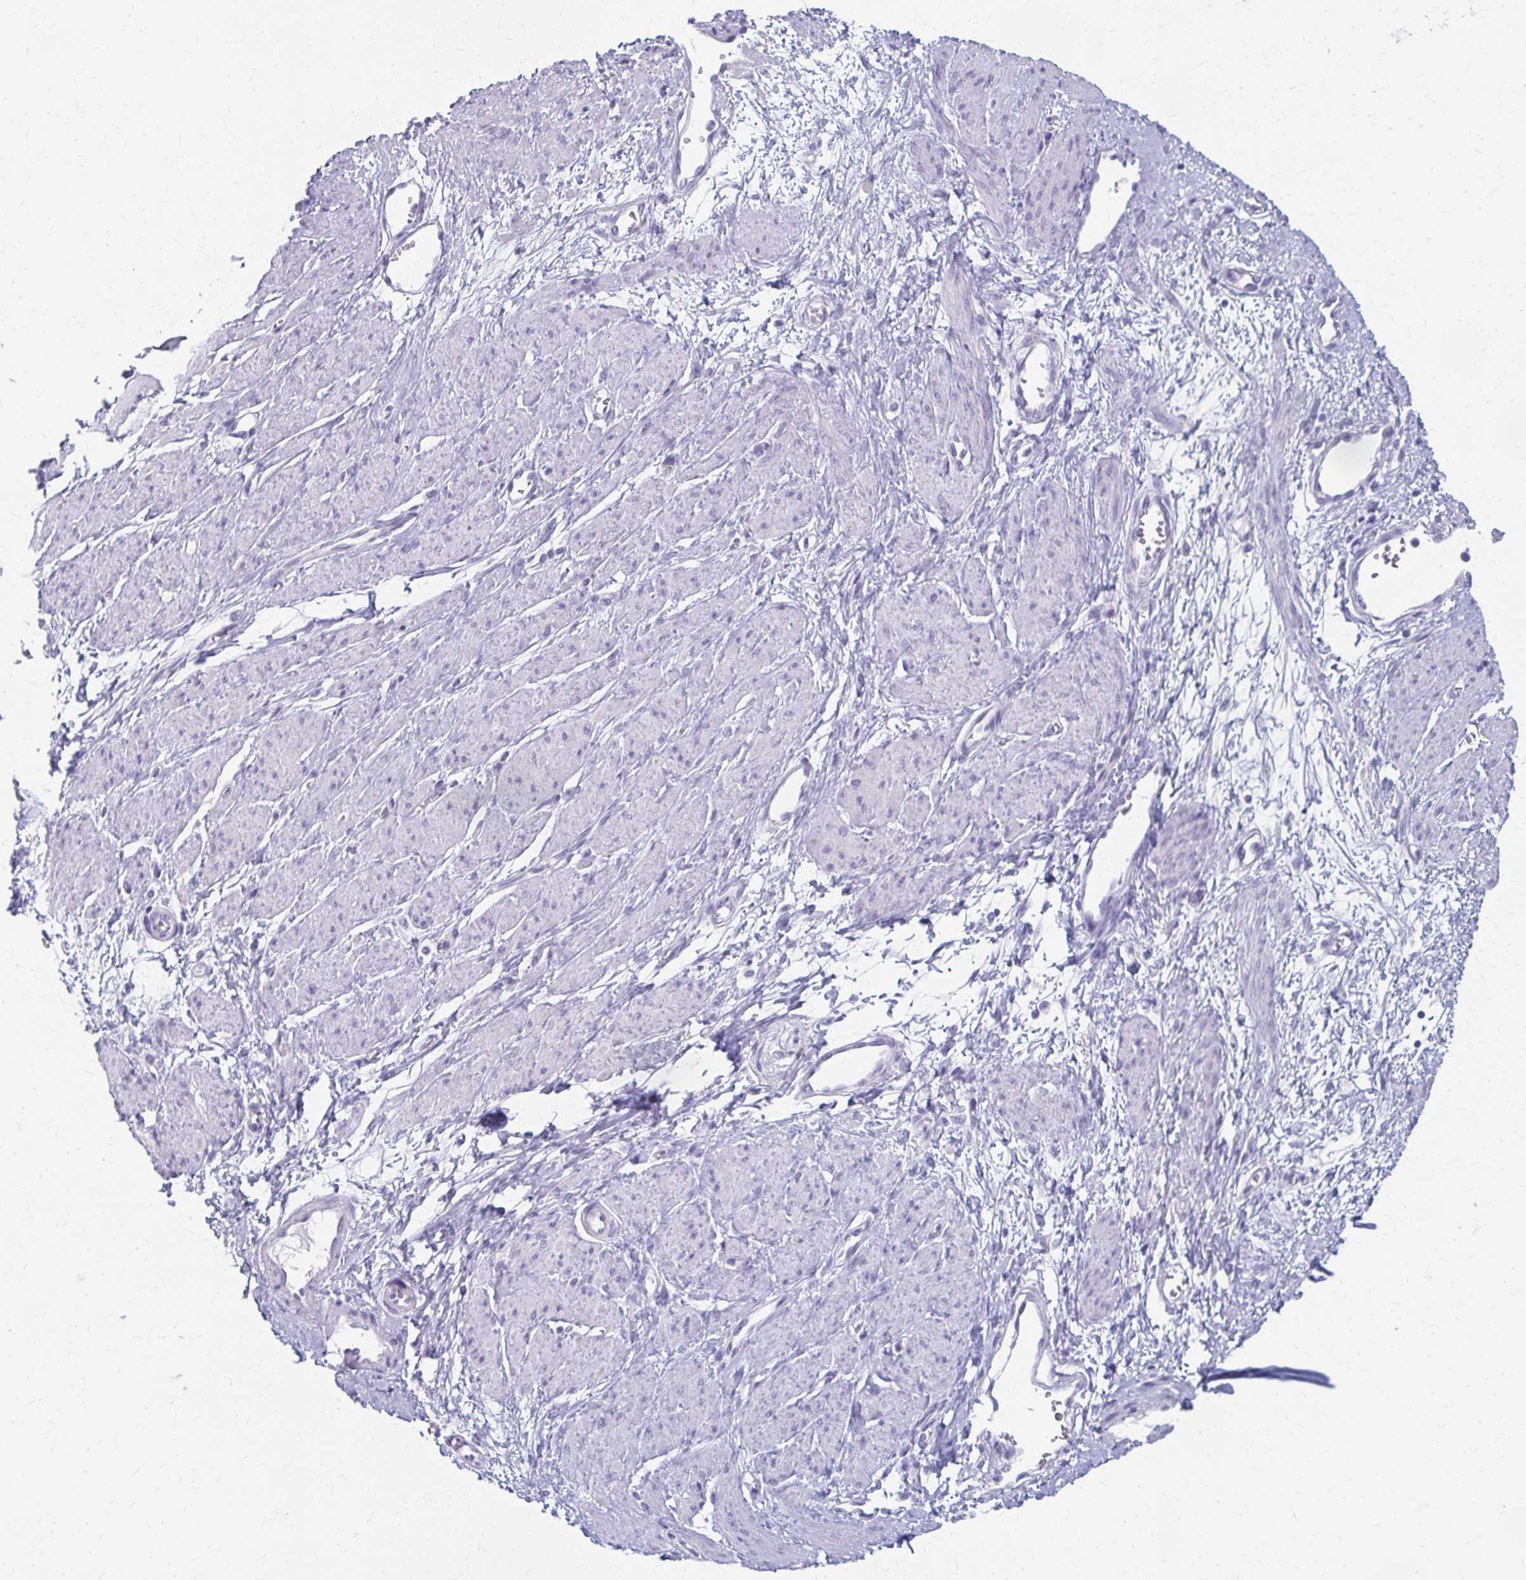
{"staining": {"intensity": "negative", "quantity": "none", "location": "none"}, "tissue": "smooth muscle", "cell_type": "Smooth muscle cells", "image_type": "normal", "snomed": [{"axis": "morphology", "description": "Normal tissue, NOS"}, {"axis": "topography", "description": "Smooth muscle"}, {"axis": "topography", "description": "Uterus"}], "caption": "An immunohistochemistry histopathology image of unremarkable smooth muscle is shown. There is no staining in smooth muscle cells of smooth muscle.", "gene": "CYB5A", "patient": {"sex": "female", "age": 39}}